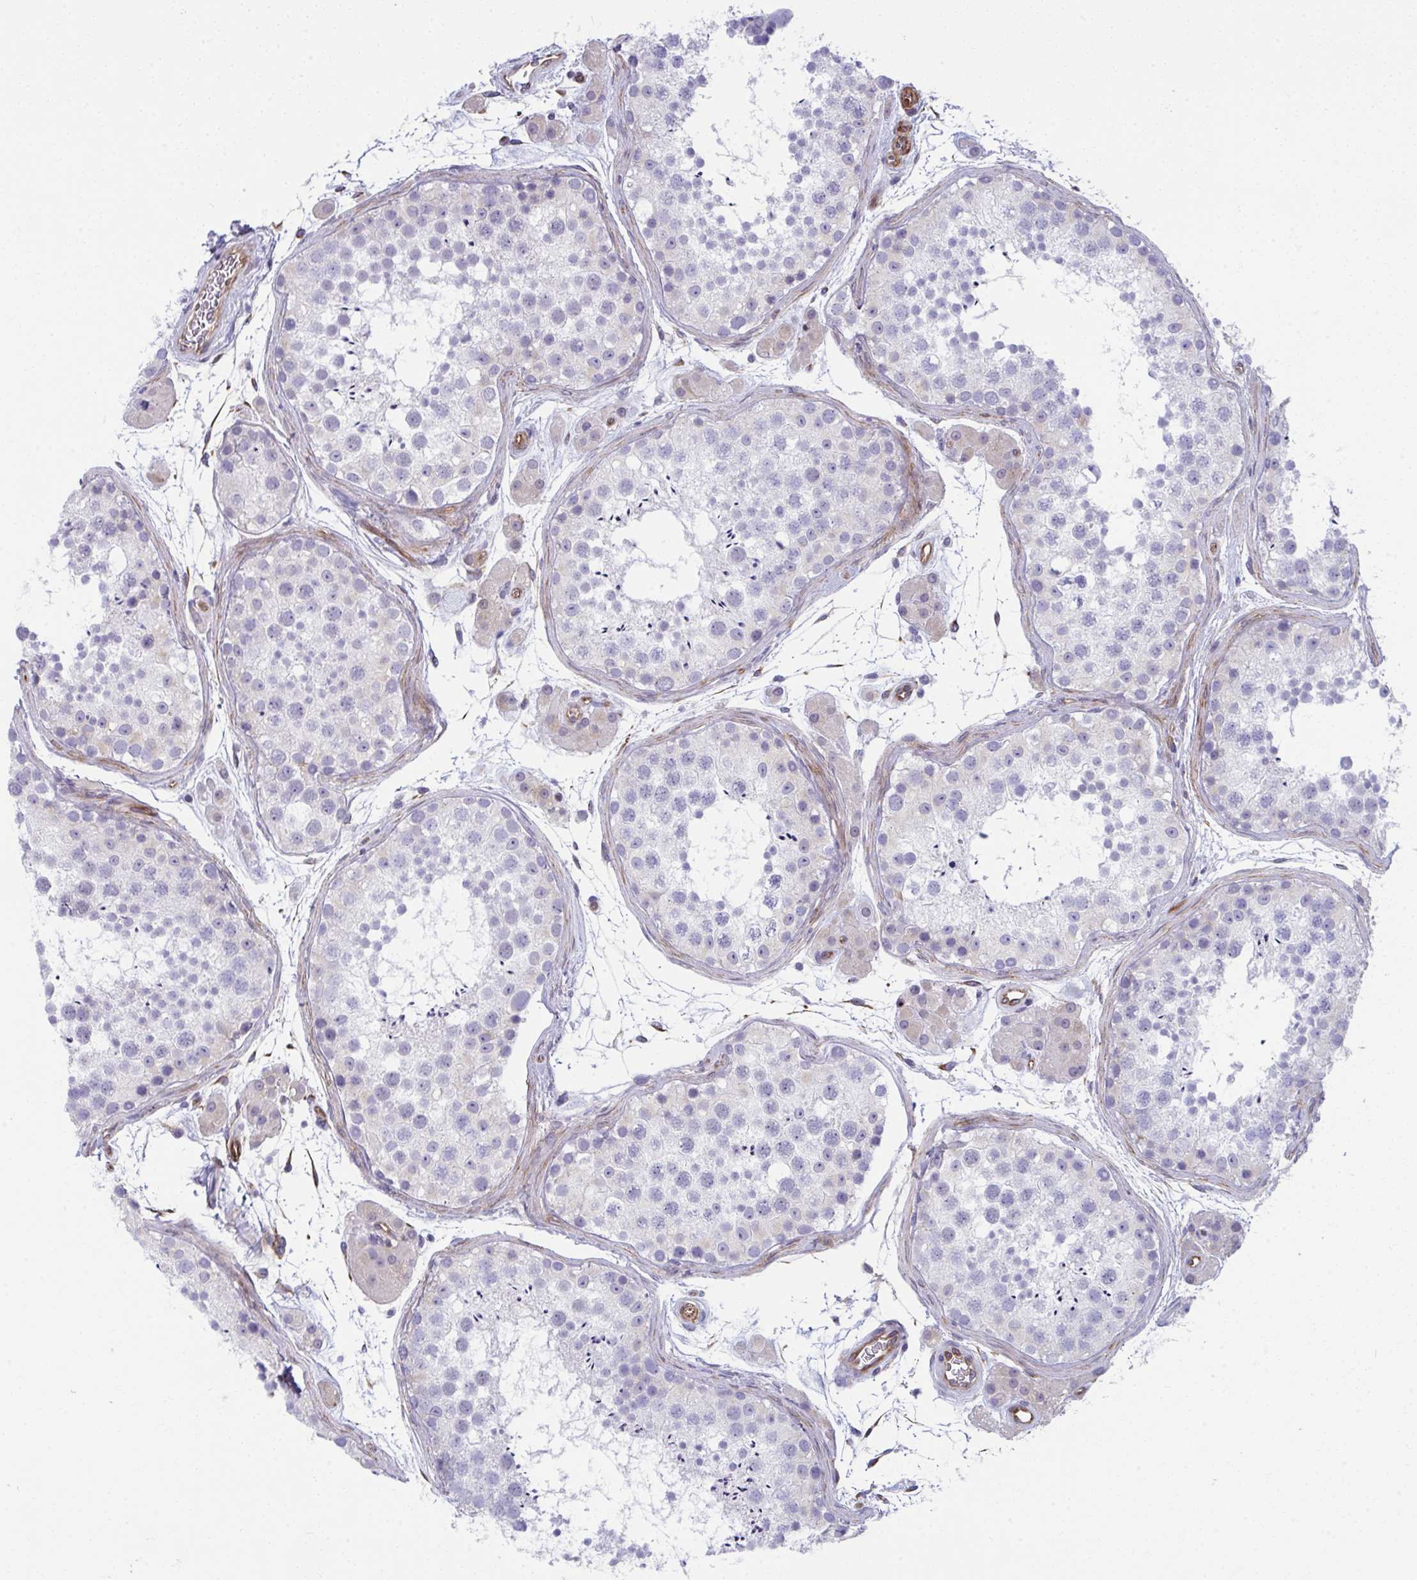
{"staining": {"intensity": "negative", "quantity": "none", "location": "none"}, "tissue": "testis", "cell_type": "Cells in seminiferous ducts", "image_type": "normal", "snomed": [{"axis": "morphology", "description": "Normal tissue, NOS"}, {"axis": "topography", "description": "Testis"}], "caption": "DAB (3,3'-diaminobenzidine) immunohistochemical staining of benign human testis demonstrates no significant positivity in cells in seminiferous ducts. Nuclei are stained in blue.", "gene": "MYL12A", "patient": {"sex": "male", "age": 41}}